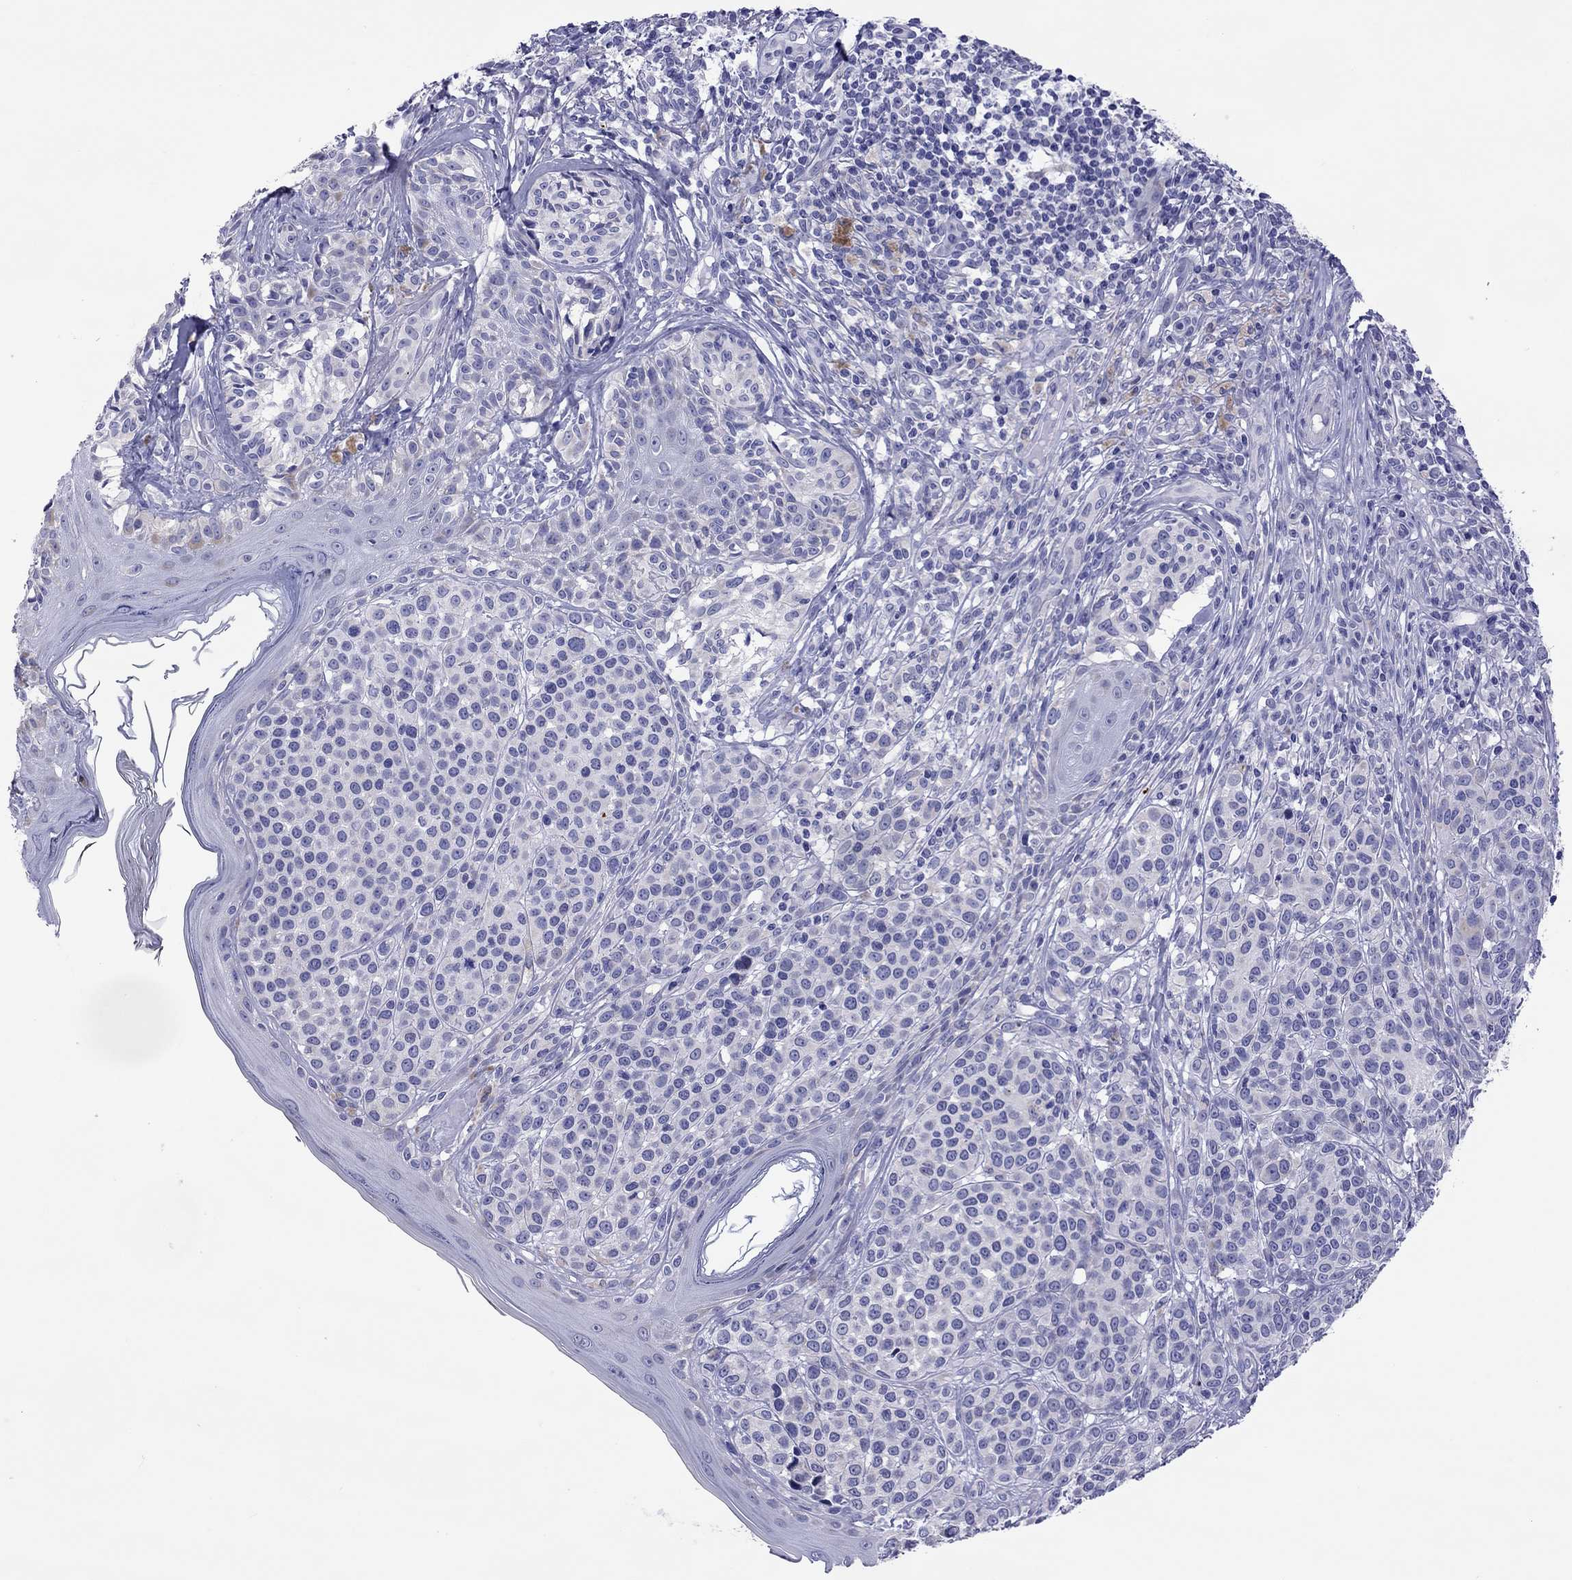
{"staining": {"intensity": "negative", "quantity": "none", "location": "none"}, "tissue": "melanoma", "cell_type": "Tumor cells", "image_type": "cancer", "snomed": [{"axis": "morphology", "description": "Malignant melanoma, NOS"}, {"axis": "topography", "description": "Skin"}], "caption": "Tumor cells are negative for brown protein staining in melanoma.", "gene": "COL9A1", "patient": {"sex": "male", "age": 79}}